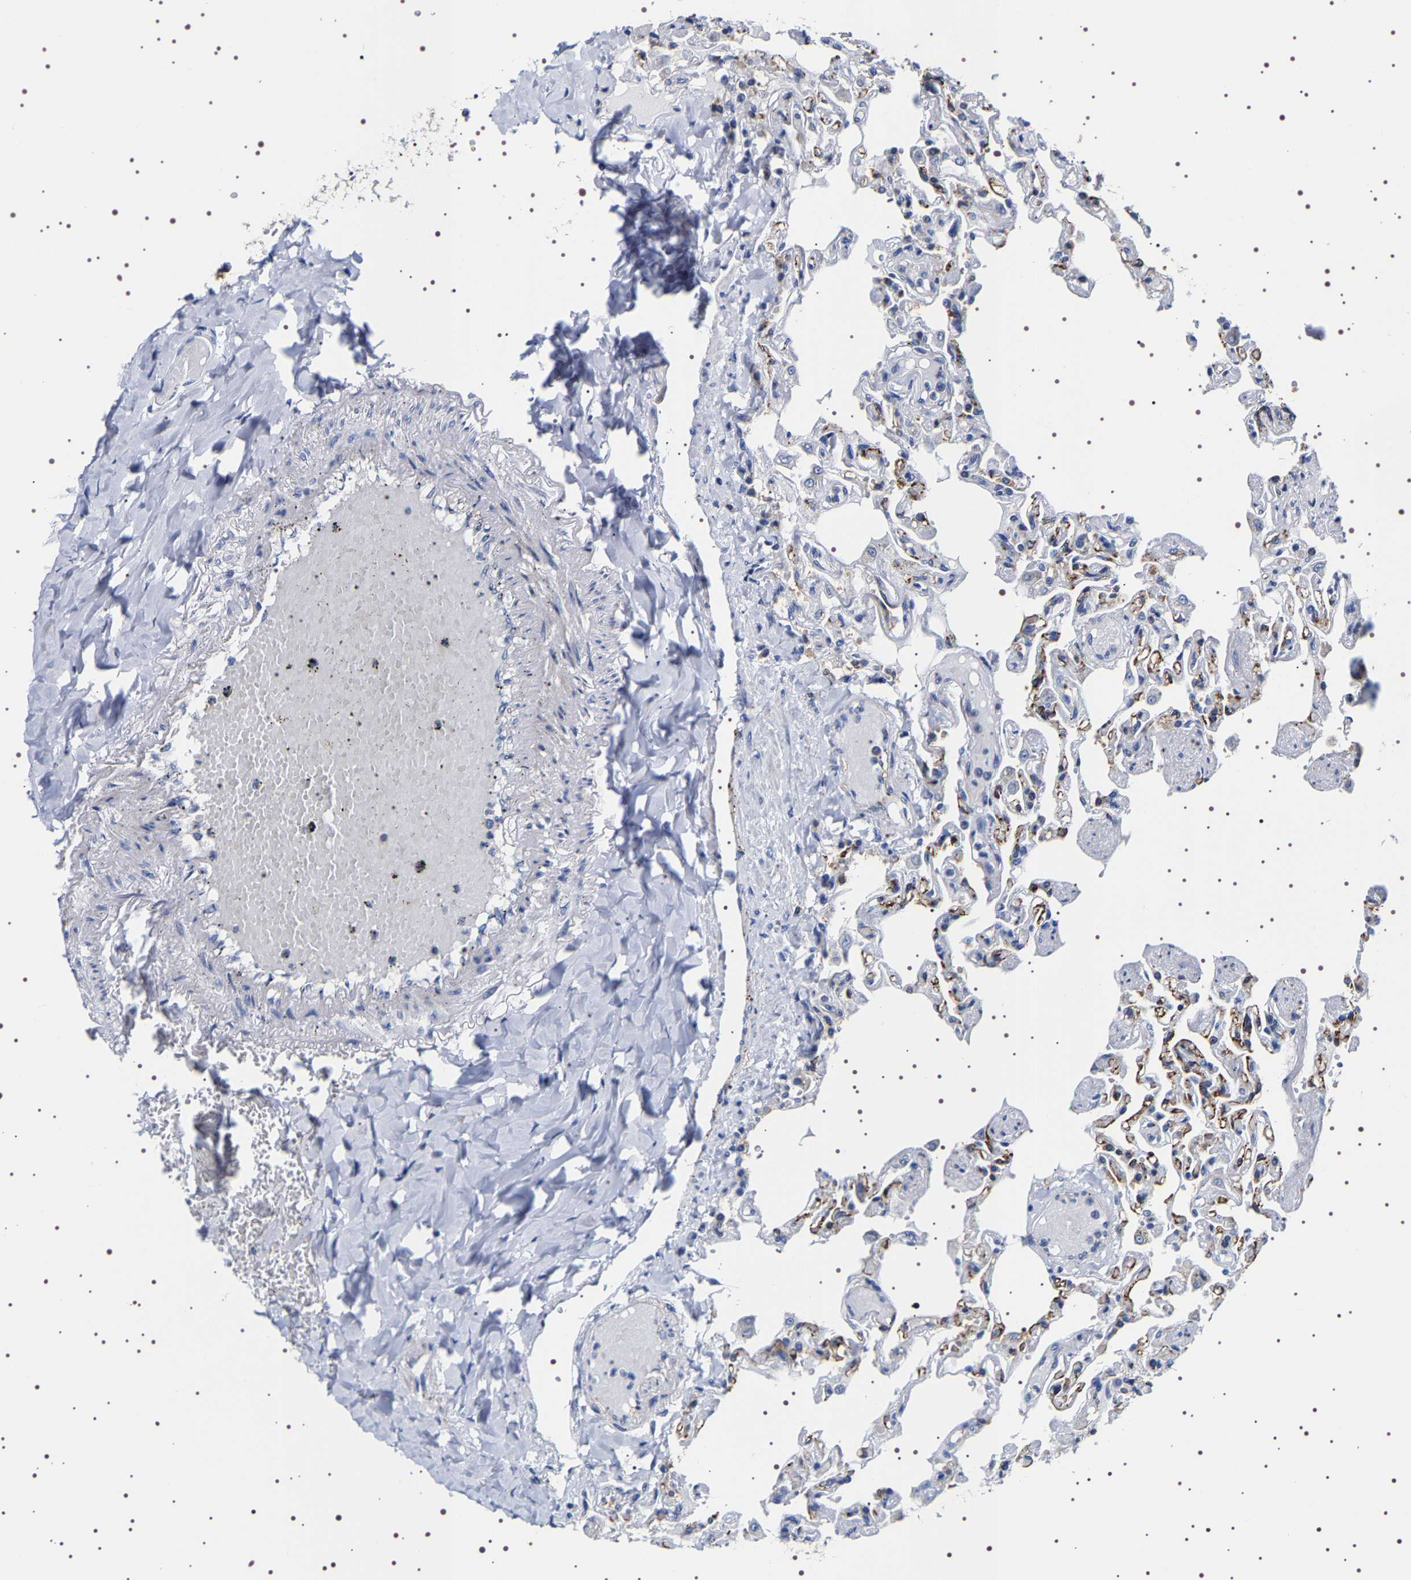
{"staining": {"intensity": "strong", "quantity": "<25%", "location": "cytoplasmic/membranous"}, "tissue": "lung", "cell_type": "Alveolar cells", "image_type": "normal", "snomed": [{"axis": "morphology", "description": "Normal tissue, NOS"}, {"axis": "topography", "description": "Lung"}], "caption": "Lung stained for a protein exhibits strong cytoplasmic/membranous positivity in alveolar cells.", "gene": "SQLE", "patient": {"sex": "male", "age": 21}}